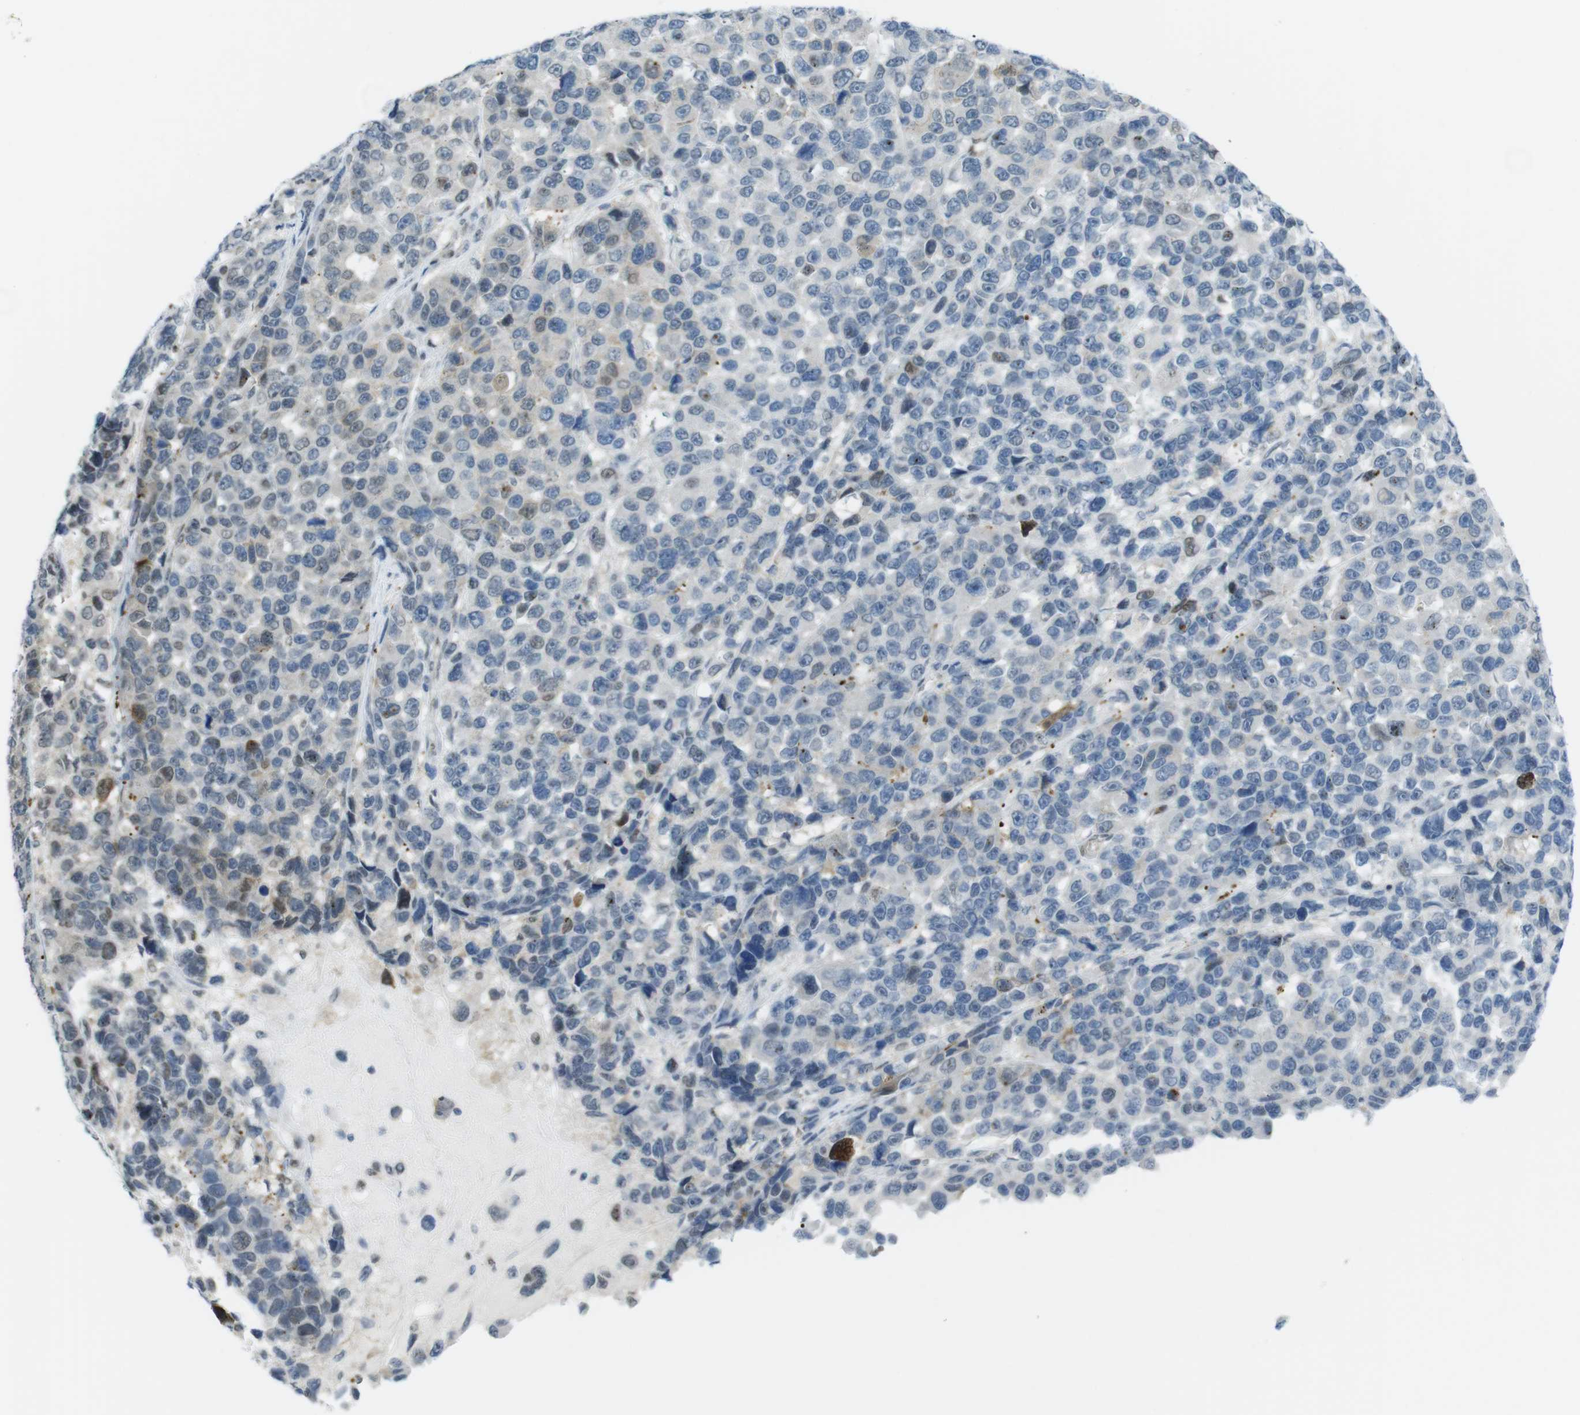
{"staining": {"intensity": "moderate", "quantity": "<25%", "location": "nuclear"}, "tissue": "melanoma", "cell_type": "Tumor cells", "image_type": "cancer", "snomed": [{"axis": "morphology", "description": "Malignant melanoma, NOS"}, {"axis": "topography", "description": "Skin"}], "caption": "Protein expression by immunohistochemistry shows moderate nuclear expression in about <25% of tumor cells in malignant melanoma.", "gene": "UBB", "patient": {"sex": "male", "age": 53}}